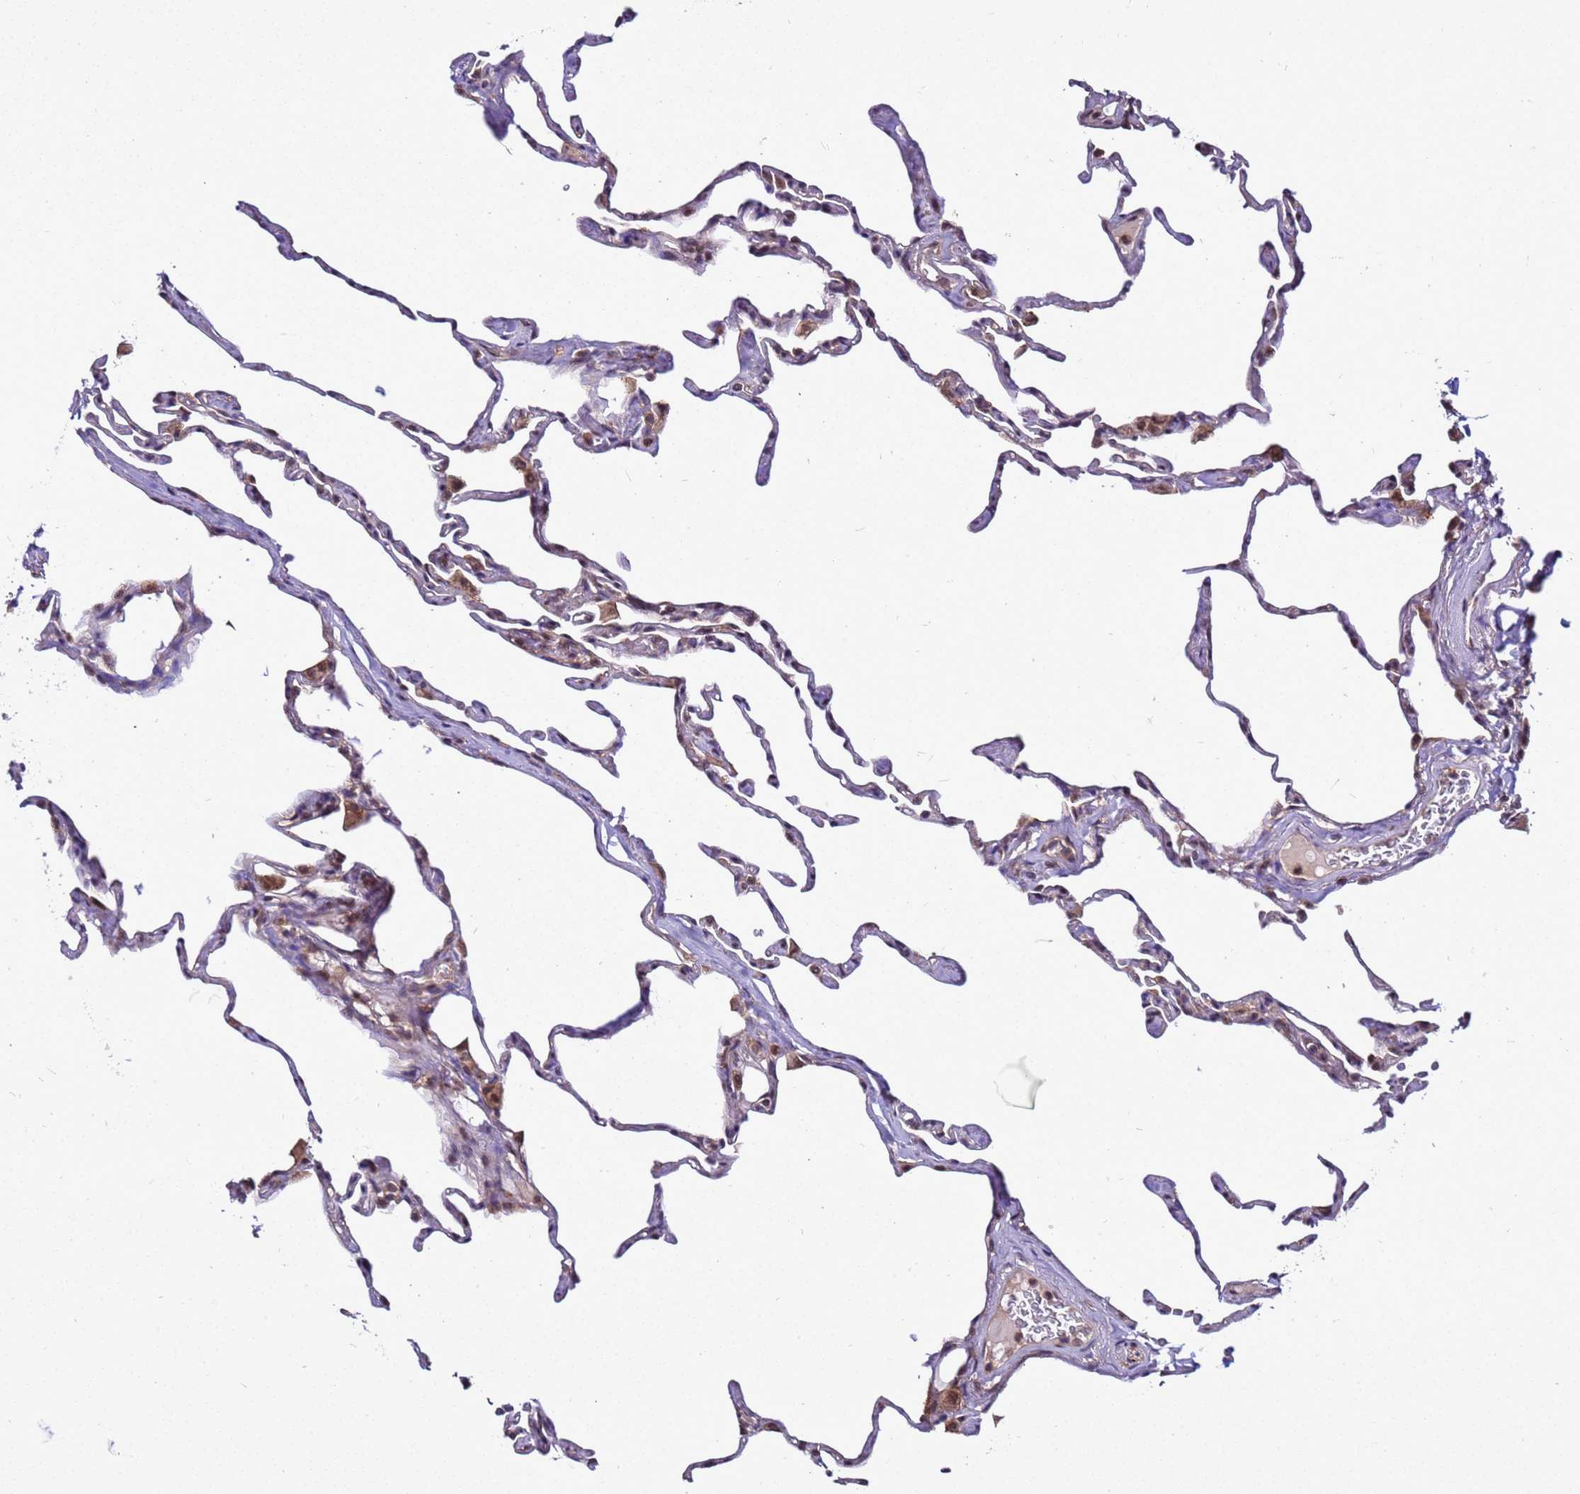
{"staining": {"intensity": "moderate", "quantity": "<25%", "location": "cytoplasmic/membranous,nuclear"}, "tissue": "lung", "cell_type": "Alveolar cells", "image_type": "normal", "snomed": [{"axis": "morphology", "description": "Normal tissue, NOS"}, {"axis": "topography", "description": "Lung"}], "caption": "Immunohistochemistry (IHC) photomicrograph of unremarkable lung: lung stained using immunohistochemistry (IHC) displays low levels of moderate protein expression localized specifically in the cytoplasmic/membranous,nuclear of alveolar cells, appearing as a cytoplasmic/membranous,nuclear brown color.", "gene": "GEN1", "patient": {"sex": "male", "age": 65}}